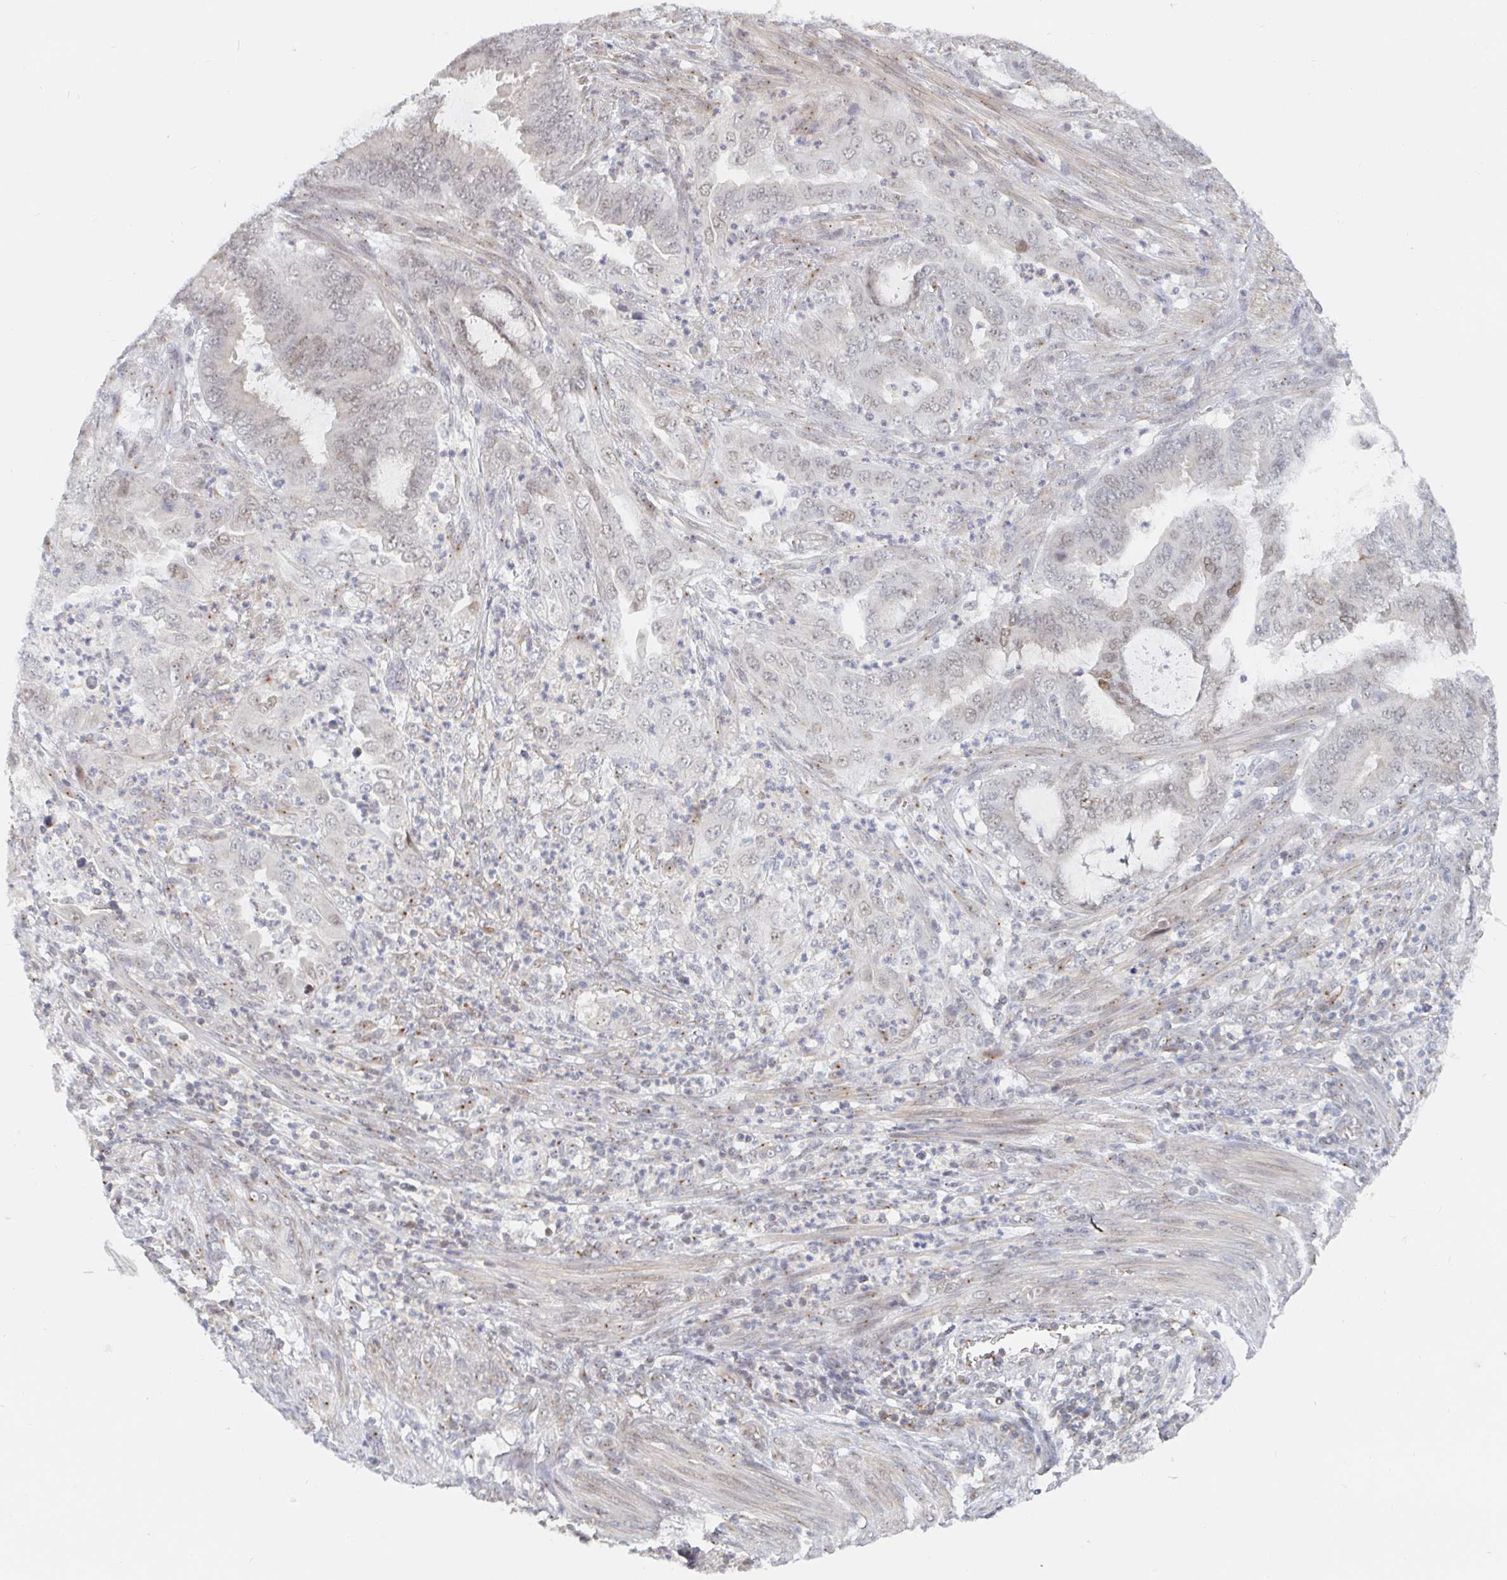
{"staining": {"intensity": "weak", "quantity": "25%-75%", "location": "nuclear"}, "tissue": "endometrial cancer", "cell_type": "Tumor cells", "image_type": "cancer", "snomed": [{"axis": "morphology", "description": "Adenocarcinoma, NOS"}, {"axis": "topography", "description": "Endometrium"}], "caption": "Endometrial adenocarcinoma stained with DAB IHC shows low levels of weak nuclear expression in about 25%-75% of tumor cells.", "gene": "CHD2", "patient": {"sex": "female", "age": 51}}